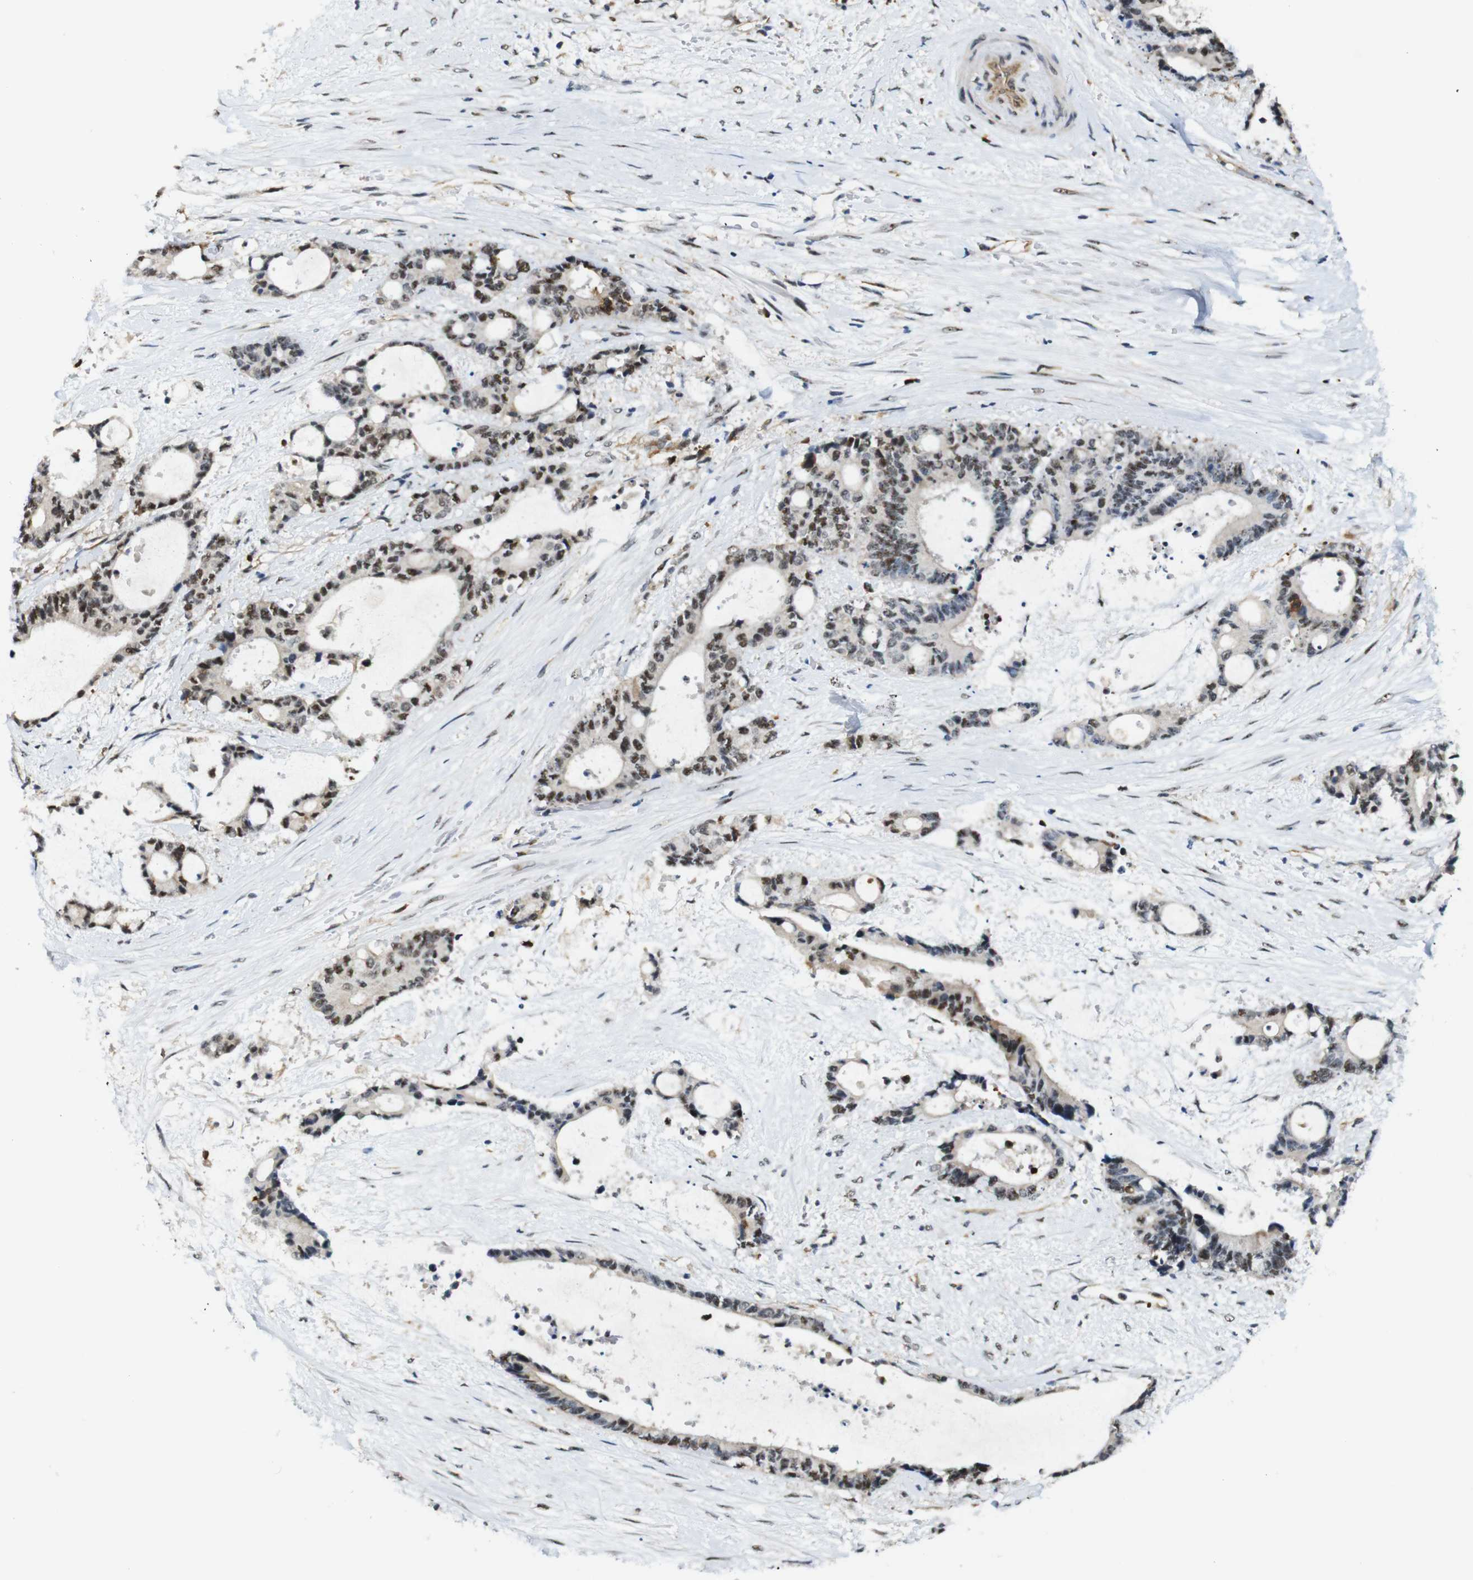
{"staining": {"intensity": "moderate", "quantity": "25%-75%", "location": "nuclear"}, "tissue": "liver cancer", "cell_type": "Tumor cells", "image_type": "cancer", "snomed": [{"axis": "morphology", "description": "Normal tissue, NOS"}, {"axis": "morphology", "description": "Cholangiocarcinoma"}, {"axis": "topography", "description": "Liver"}, {"axis": "topography", "description": "Peripheral nerve tissue"}], "caption": "IHC (DAB) staining of liver cancer shows moderate nuclear protein expression in about 25%-75% of tumor cells. IHC stains the protein of interest in brown and the nuclei are stained blue.", "gene": "PARN", "patient": {"sex": "female", "age": 73}}